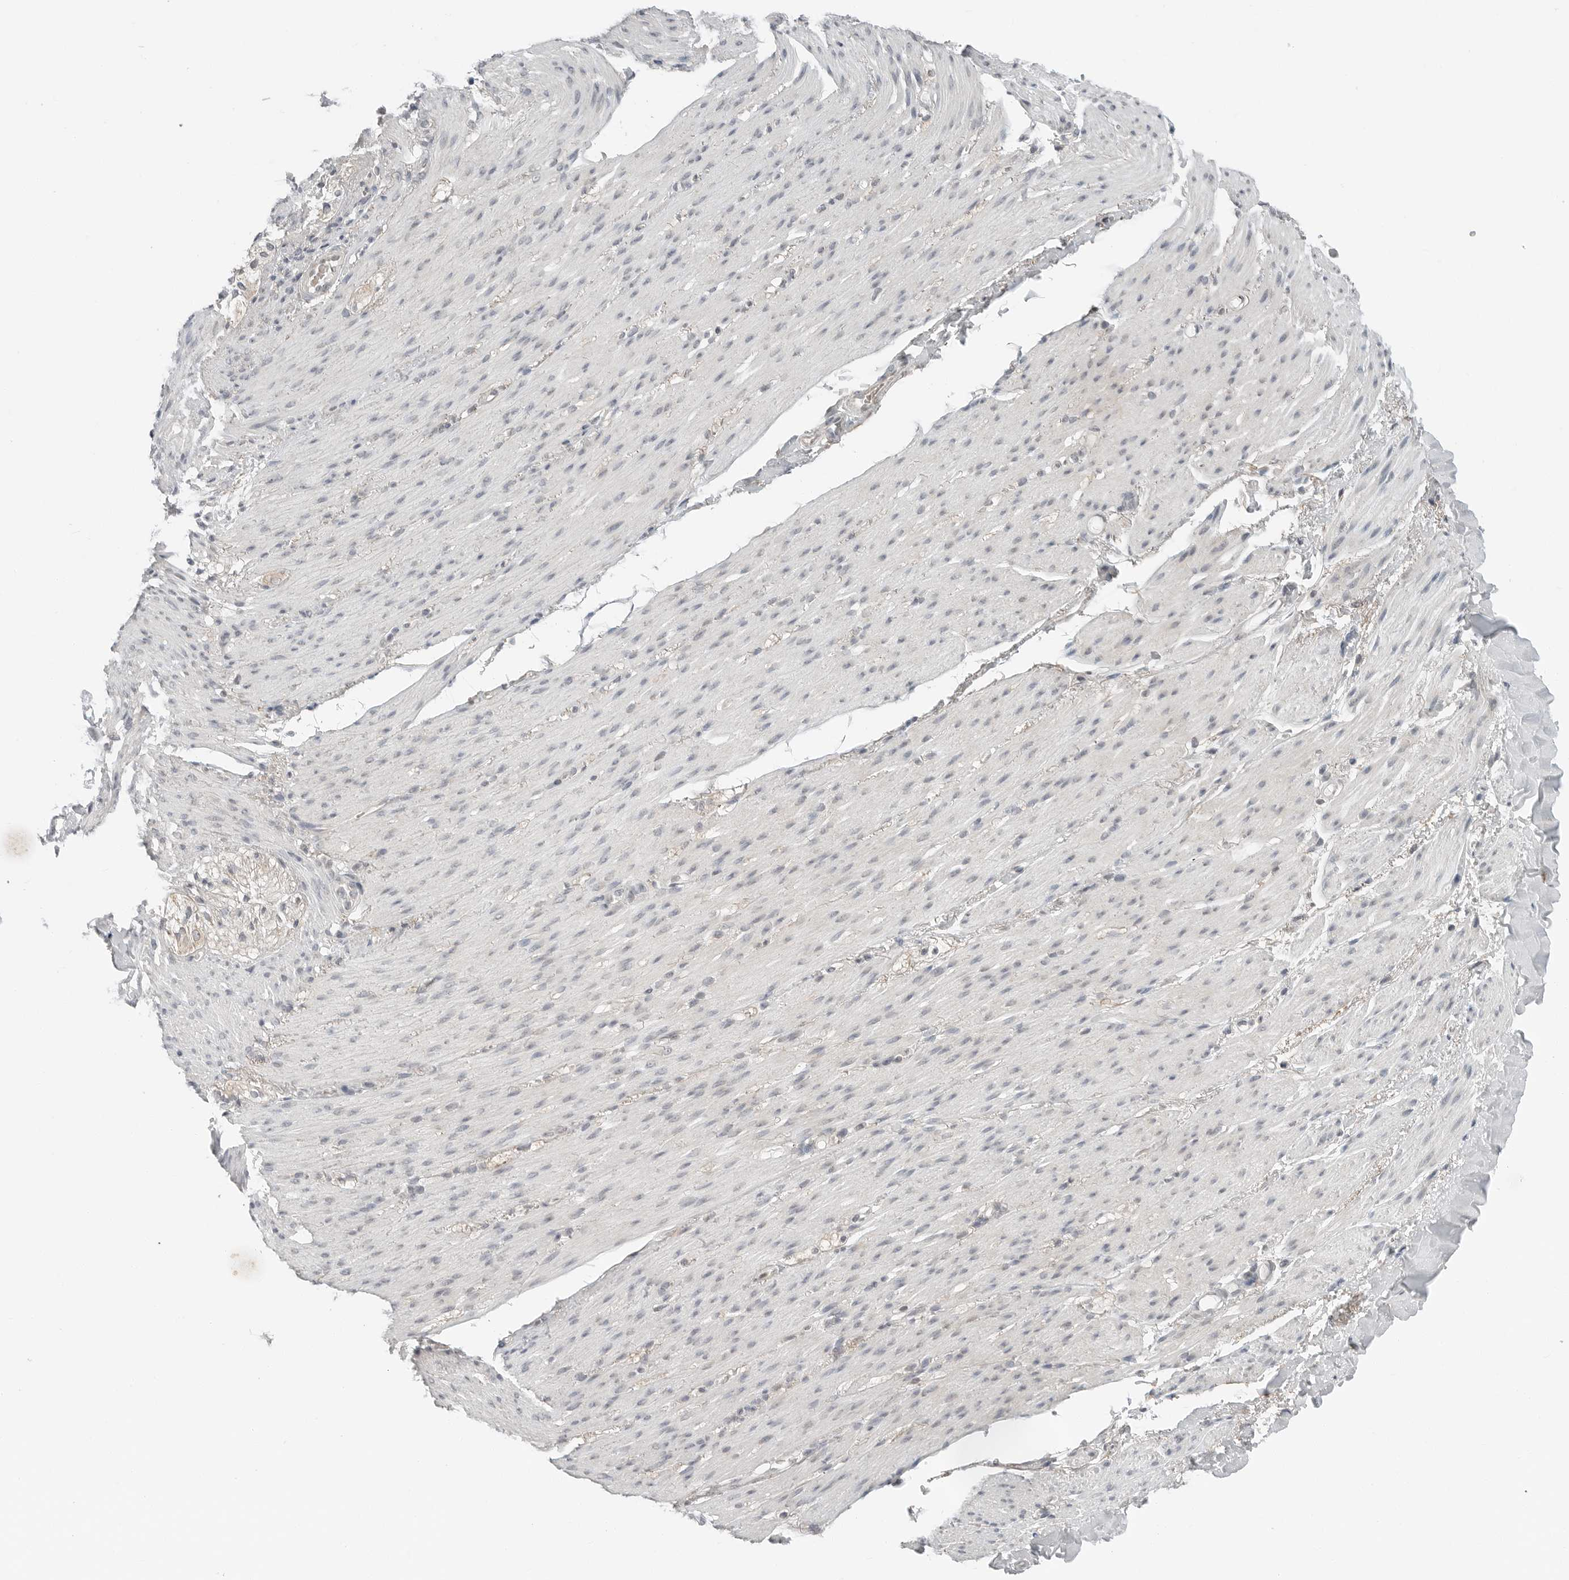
{"staining": {"intensity": "negative", "quantity": "none", "location": "none"}, "tissue": "smooth muscle", "cell_type": "Smooth muscle cells", "image_type": "normal", "snomed": [{"axis": "morphology", "description": "Normal tissue, NOS"}, {"axis": "topography", "description": "Colon"}, {"axis": "topography", "description": "Peripheral nerve tissue"}], "caption": "A high-resolution histopathology image shows immunohistochemistry (IHC) staining of unremarkable smooth muscle, which shows no significant staining in smooth muscle cells.", "gene": "FCRLB", "patient": {"sex": "female", "age": 61}}